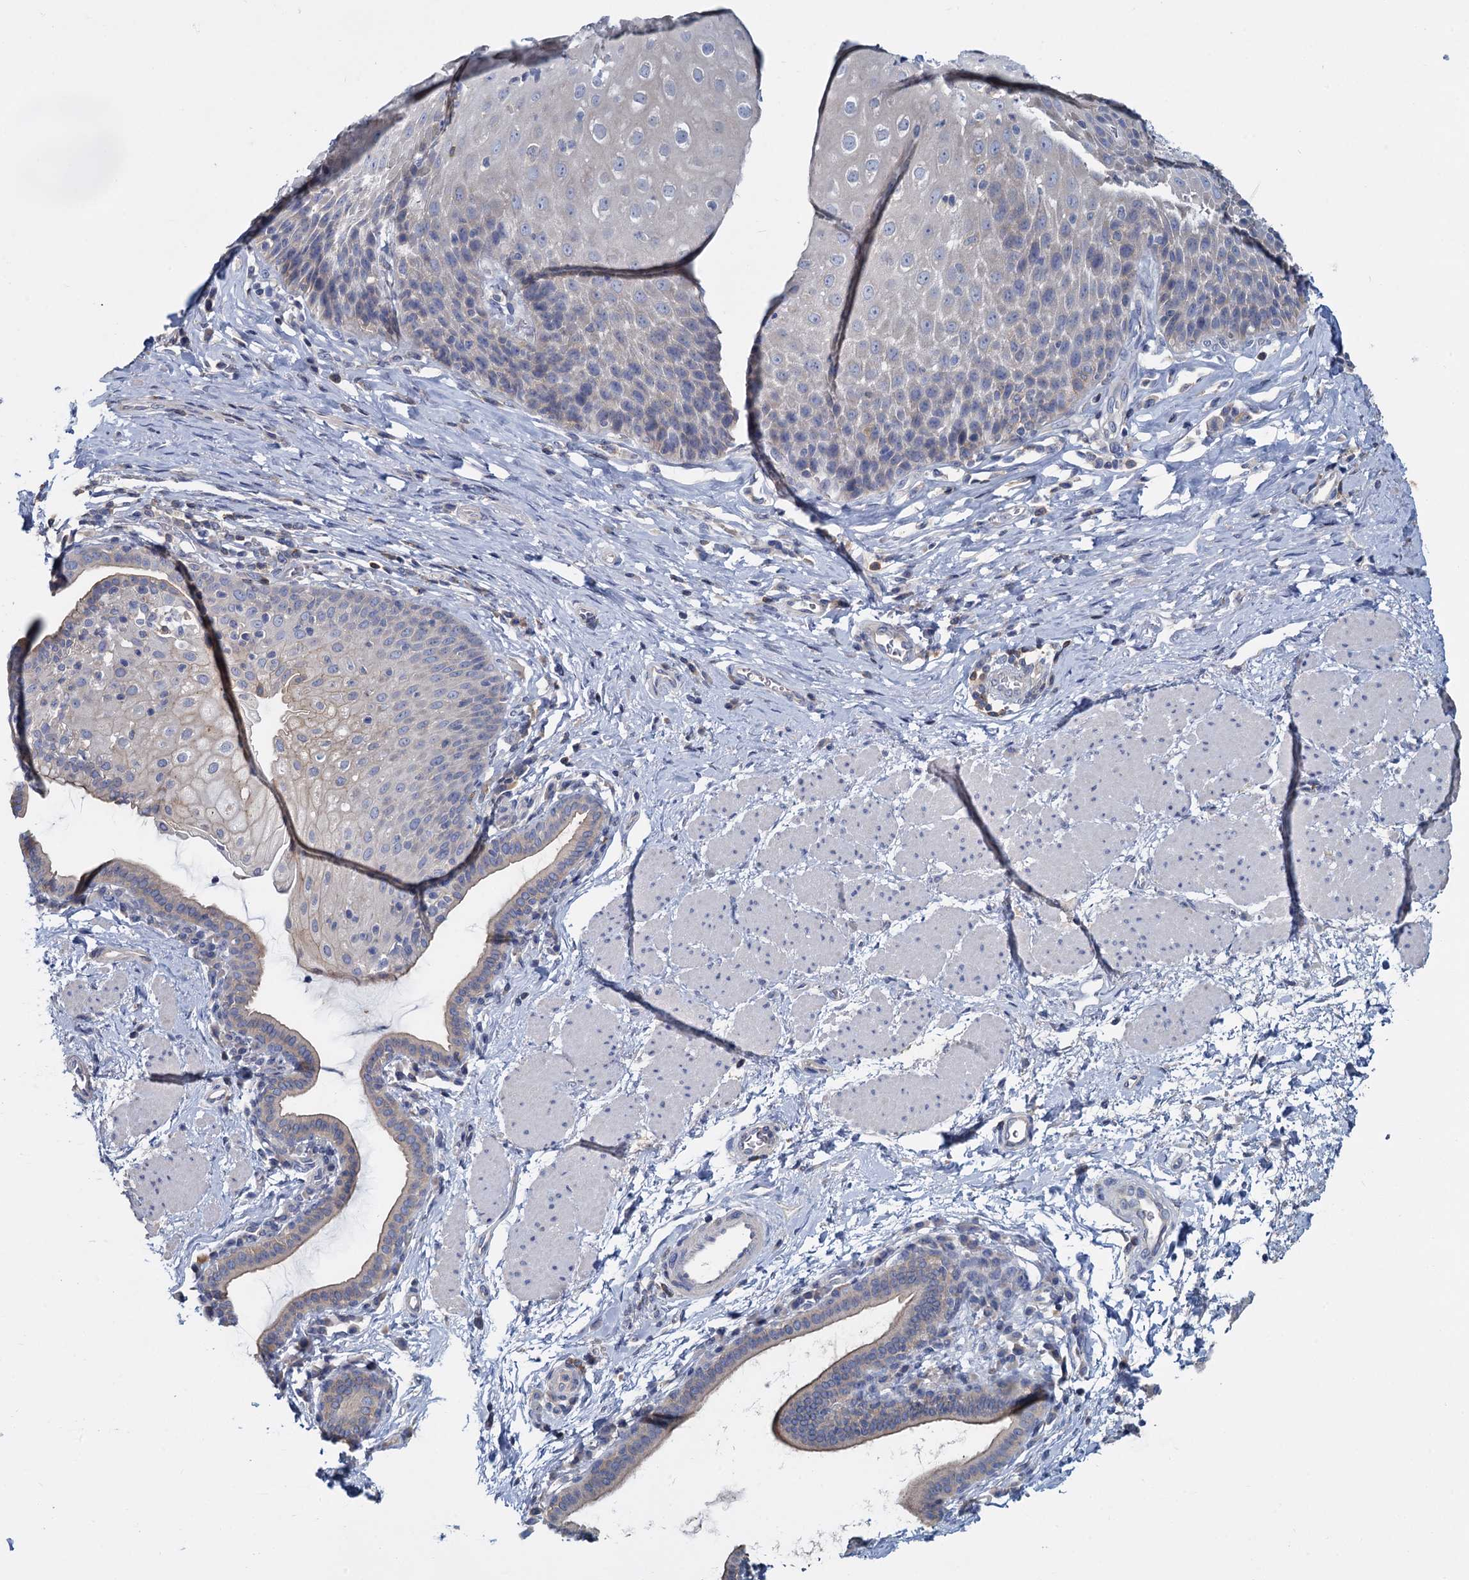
{"staining": {"intensity": "negative", "quantity": "none", "location": "none"}, "tissue": "esophagus", "cell_type": "Squamous epithelial cells", "image_type": "normal", "snomed": [{"axis": "morphology", "description": "Normal tissue, NOS"}, {"axis": "topography", "description": "Esophagus"}], "caption": "High power microscopy photomicrograph of an immunohistochemistry photomicrograph of normal esophagus, revealing no significant expression in squamous epithelial cells.", "gene": "ACSM3", "patient": {"sex": "female", "age": 61}}